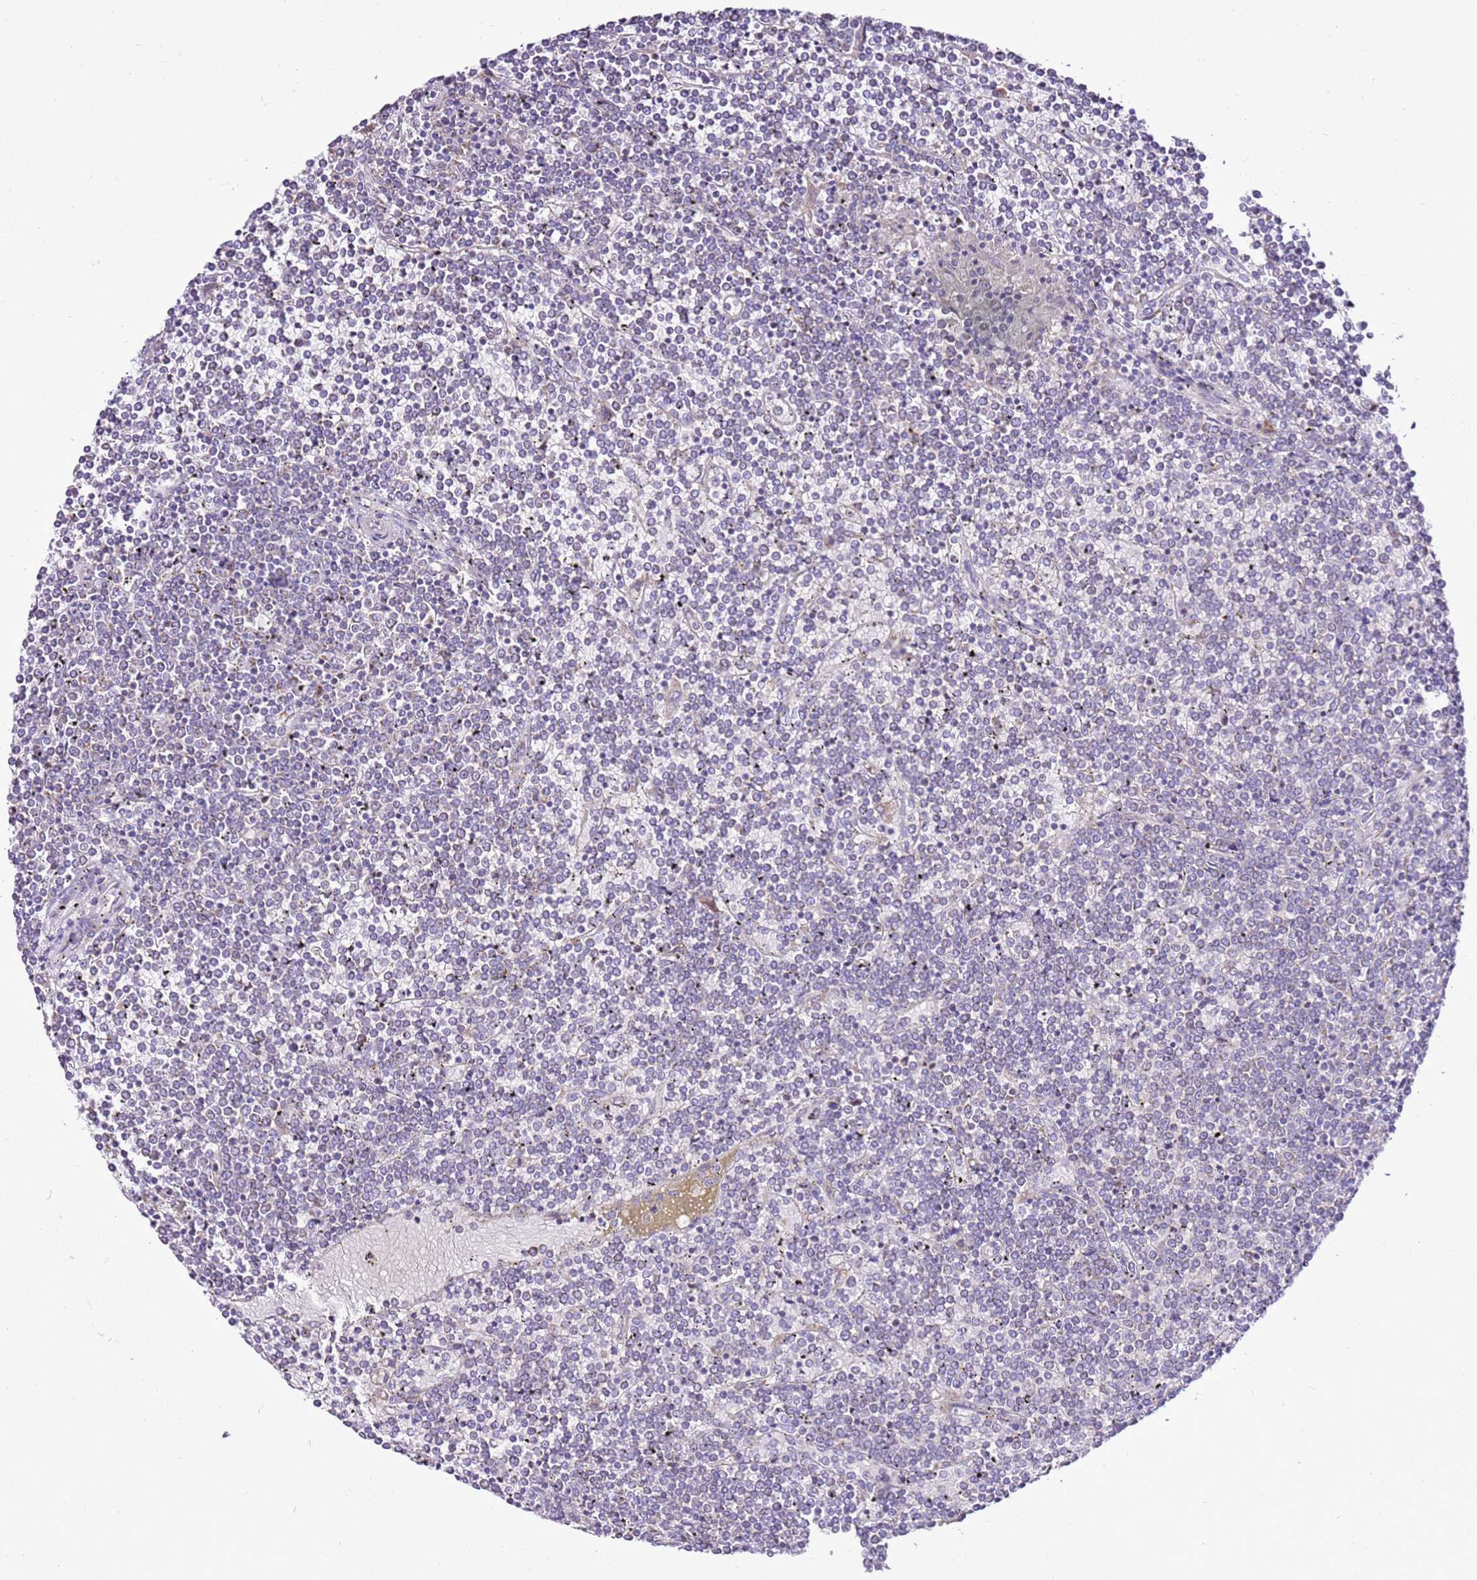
{"staining": {"intensity": "negative", "quantity": "none", "location": "none"}, "tissue": "lymphoma", "cell_type": "Tumor cells", "image_type": "cancer", "snomed": [{"axis": "morphology", "description": "Malignant lymphoma, non-Hodgkin's type, Low grade"}, {"axis": "topography", "description": "Spleen"}], "caption": "Protein analysis of malignant lymphoma, non-Hodgkin's type (low-grade) exhibits no significant expression in tumor cells.", "gene": "MRPL36", "patient": {"sex": "female", "age": 19}}